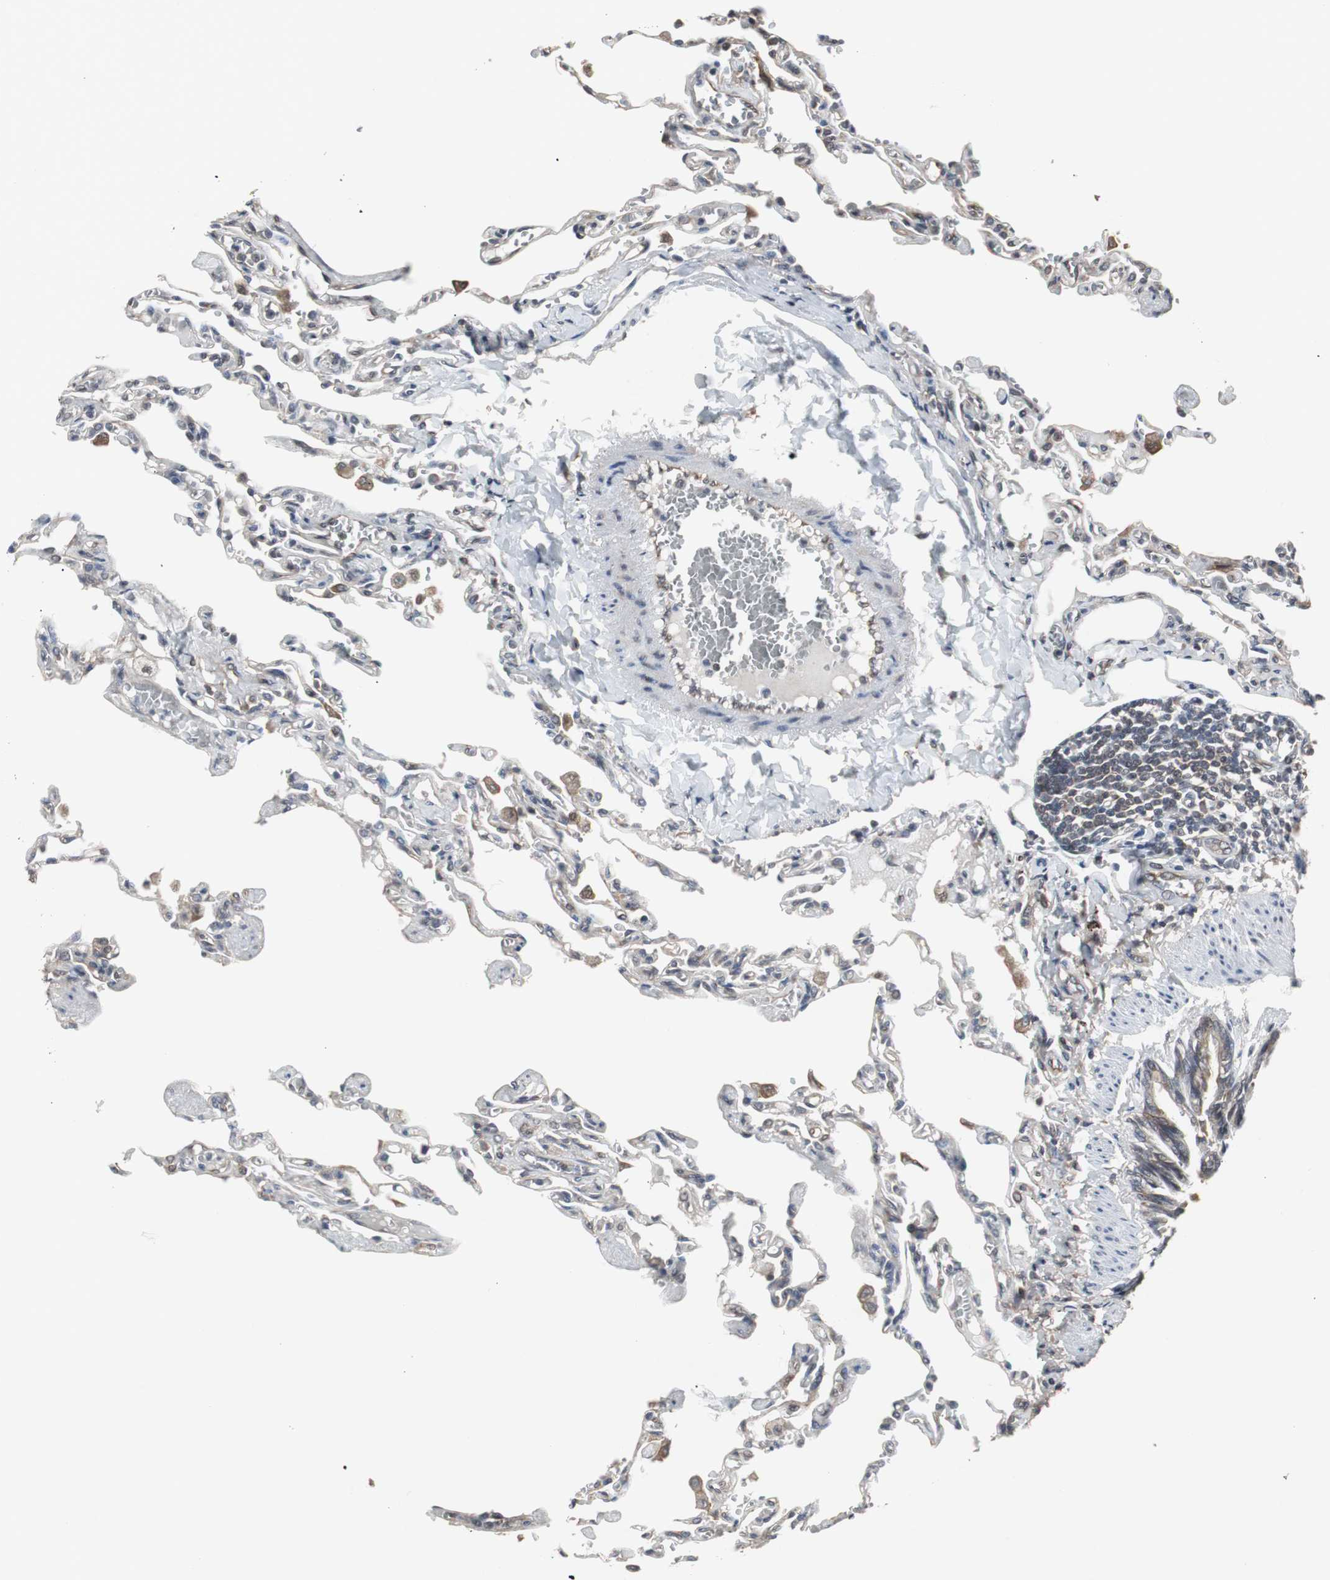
{"staining": {"intensity": "negative", "quantity": "none", "location": "none"}, "tissue": "lung", "cell_type": "Alveolar cells", "image_type": "normal", "snomed": [{"axis": "morphology", "description": "Normal tissue, NOS"}, {"axis": "topography", "description": "Lung"}], "caption": "The IHC micrograph has no significant staining in alveolar cells of lung. Nuclei are stained in blue.", "gene": "ATP2B2", "patient": {"sex": "male", "age": 21}}